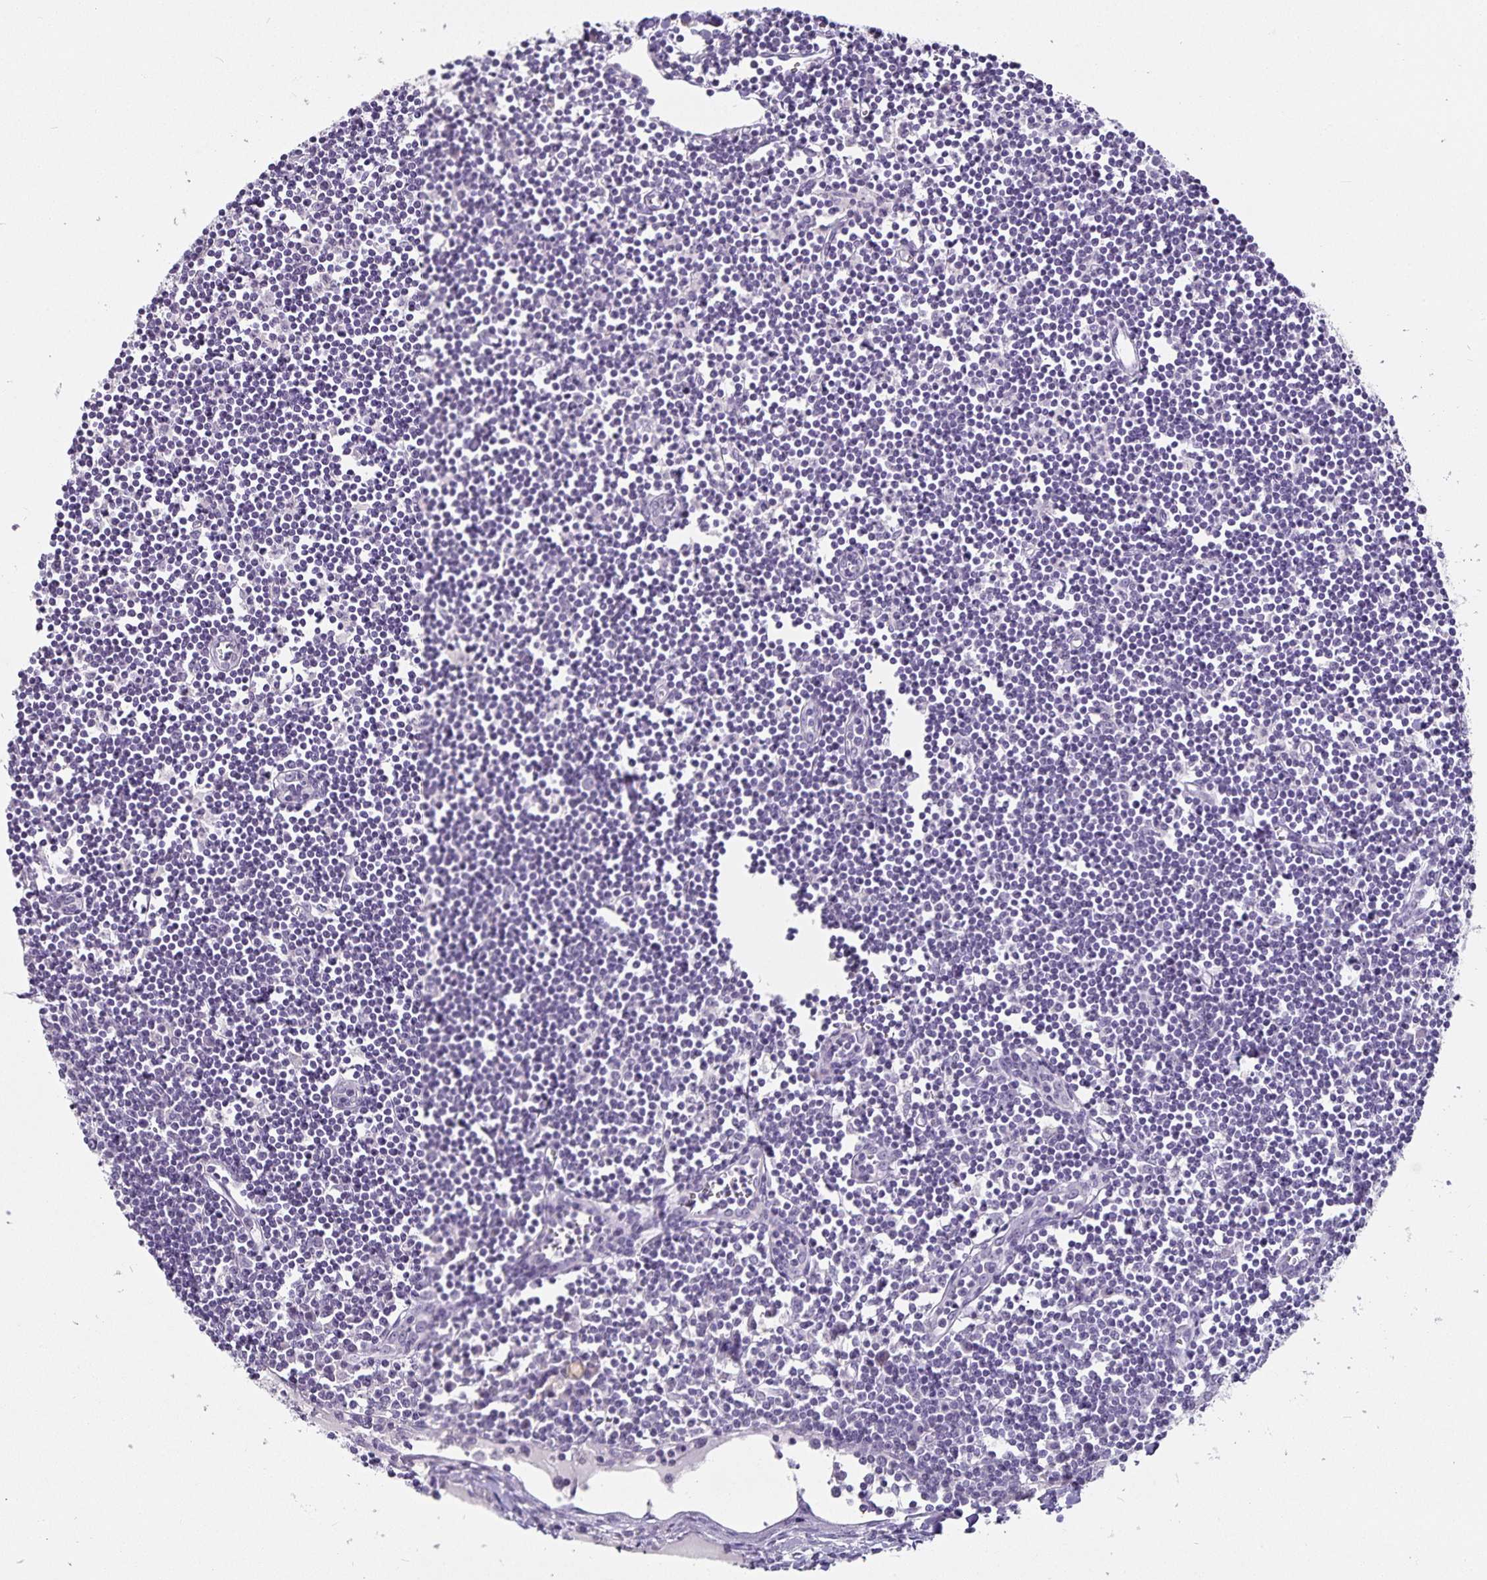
{"staining": {"intensity": "negative", "quantity": "none", "location": "none"}, "tissue": "lymph node", "cell_type": "Germinal center cells", "image_type": "normal", "snomed": [{"axis": "morphology", "description": "Normal tissue, NOS"}, {"axis": "topography", "description": "Lymph node"}], "caption": "Immunohistochemical staining of unremarkable human lymph node reveals no significant expression in germinal center cells.", "gene": "CA12", "patient": {"sex": "female", "age": 65}}